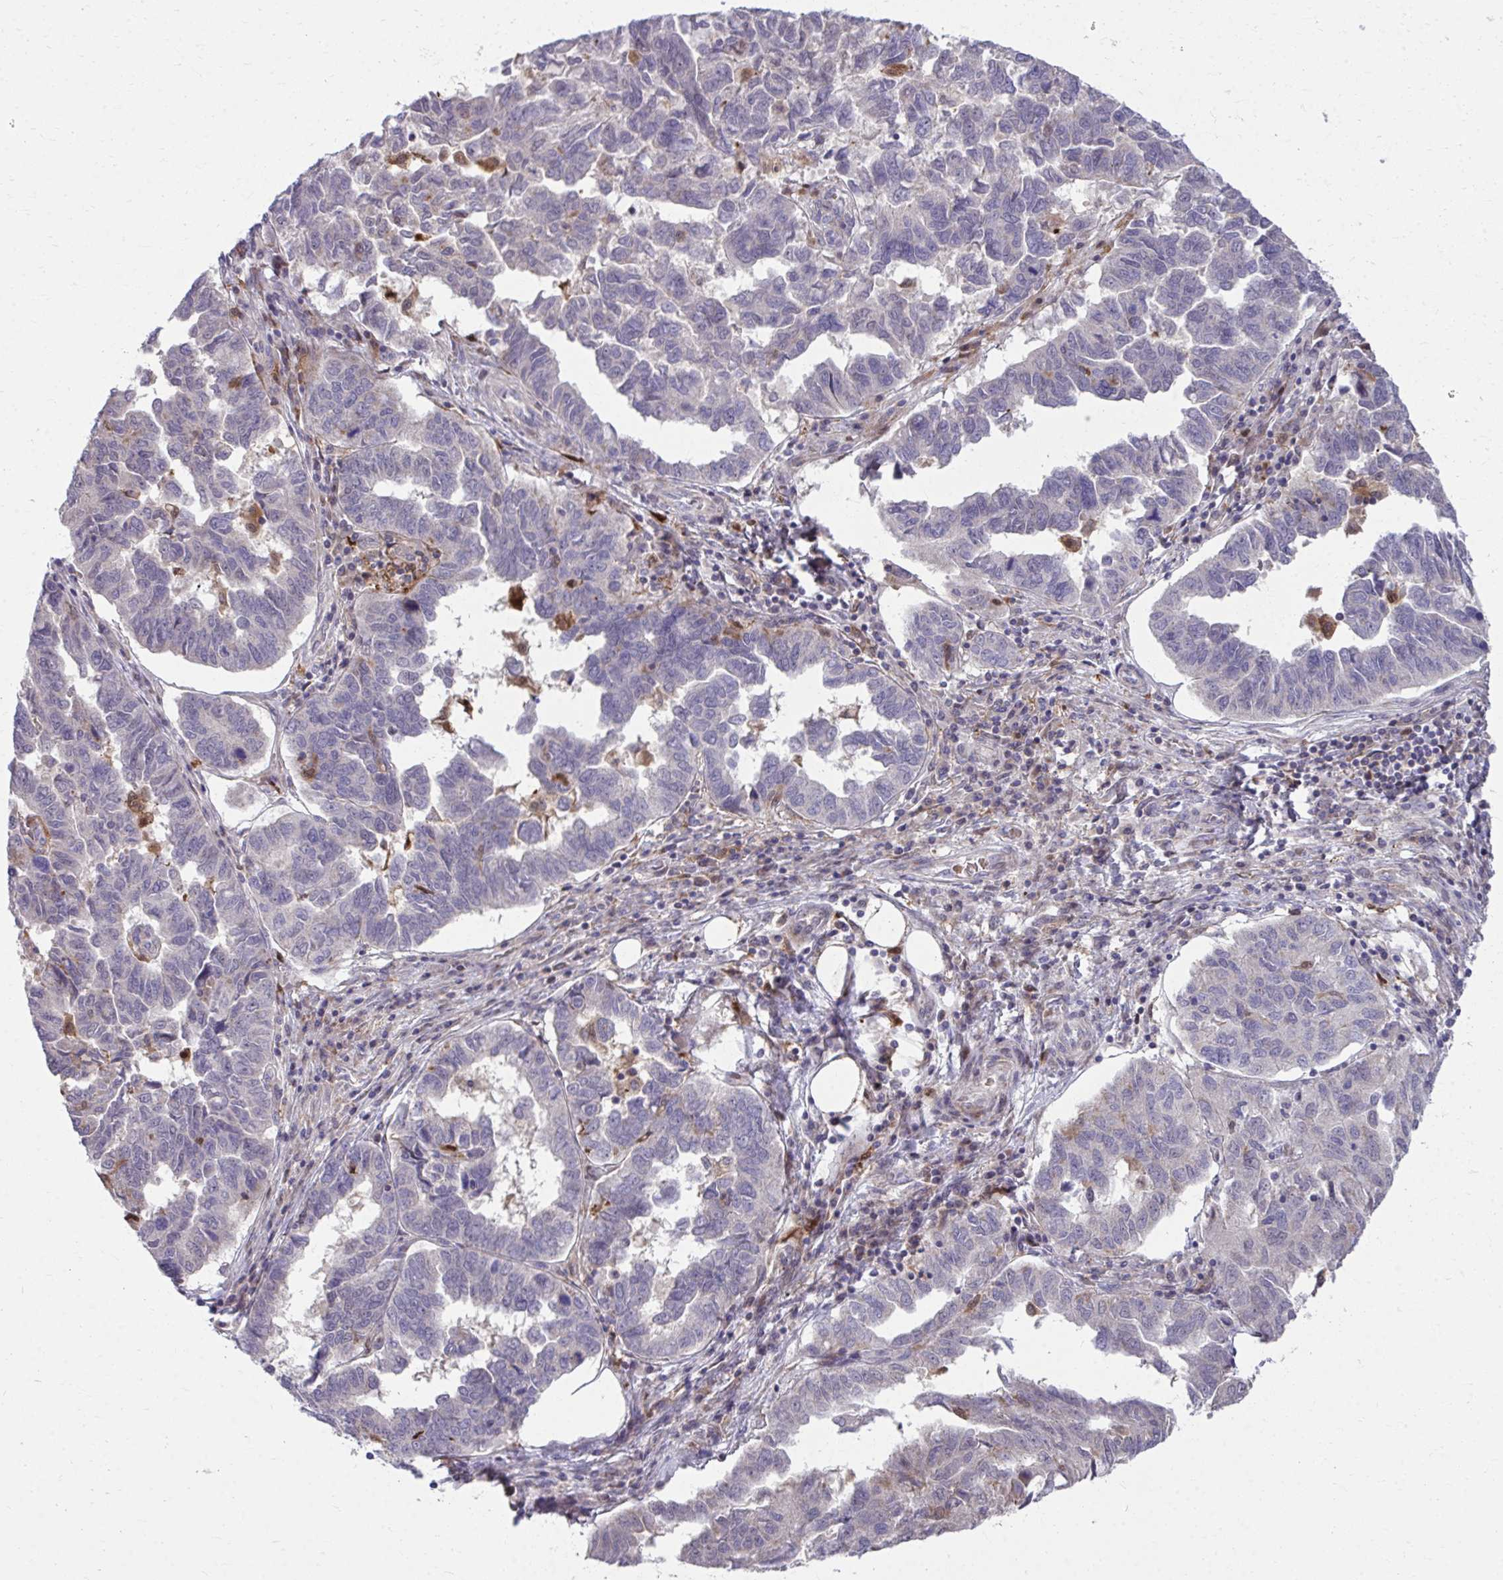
{"staining": {"intensity": "negative", "quantity": "none", "location": "none"}, "tissue": "ovarian cancer", "cell_type": "Tumor cells", "image_type": "cancer", "snomed": [{"axis": "morphology", "description": "Cystadenocarcinoma, serous, NOS"}, {"axis": "topography", "description": "Ovary"}], "caption": "This is a image of immunohistochemistry (IHC) staining of serous cystadenocarcinoma (ovarian), which shows no expression in tumor cells.", "gene": "C16orf54", "patient": {"sex": "female", "age": 64}}